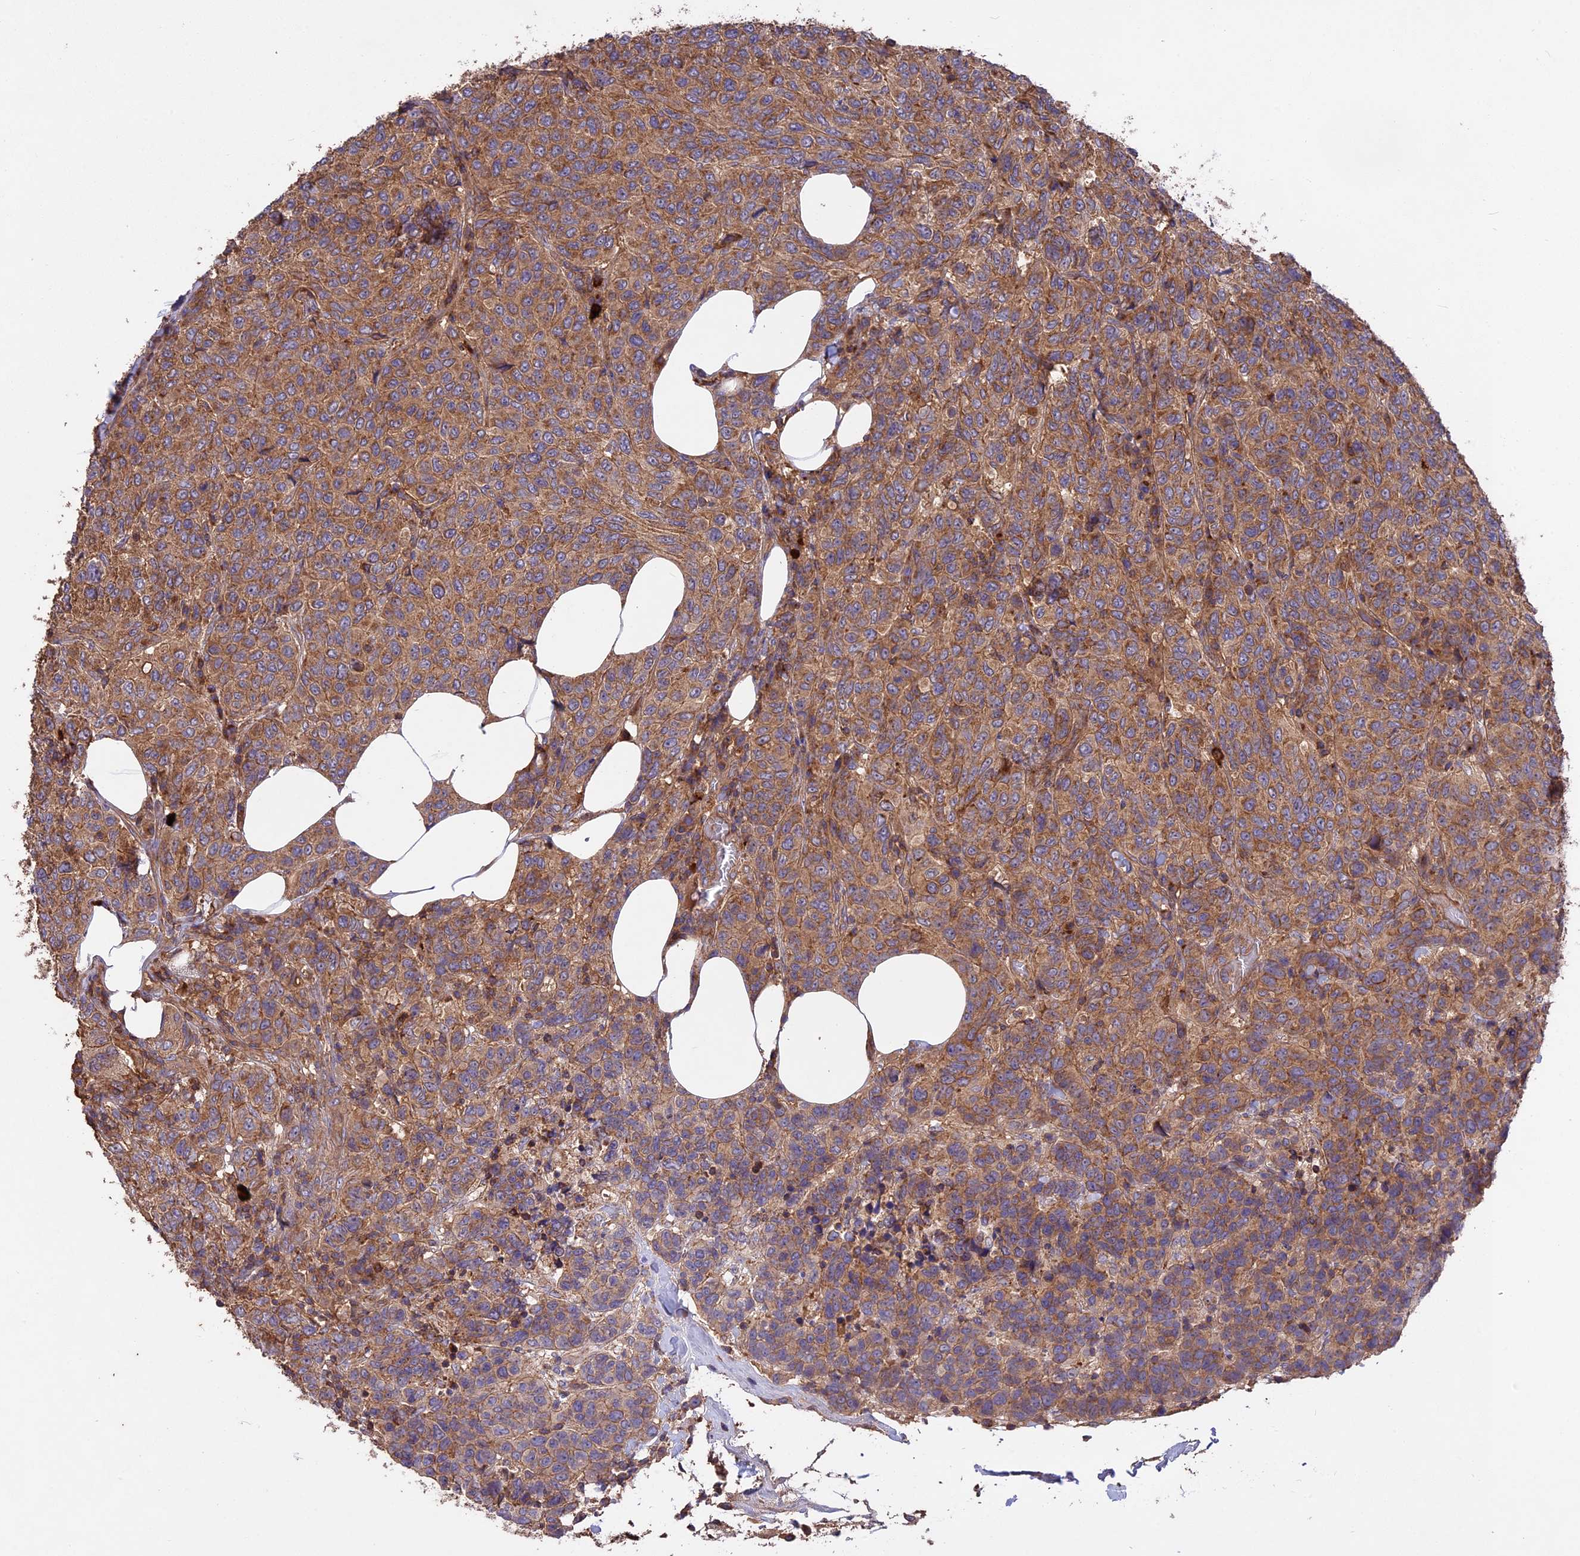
{"staining": {"intensity": "moderate", "quantity": ">75%", "location": "cytoplasmic/membranous"}, "tissue": "breast cancer", "cell_type": "Tumor cells", "image_type": "cancer", "snomed": [{"axis": "morphology", "description": "Duct carcinoma"}, {"axis": "topography", "description": "Breast"}], "caption": "Immunohistochemical staining of breast cancer (infiltrating ductal carcinoma) shows medium levels of moderate cytoplasmic/membranous protein expression in approximately >75% of tumor cells. (IHC, brightfield microscopy, high magnification).", "gene": "NUDT8", "patient": {"sex": "female", "age": 55}}